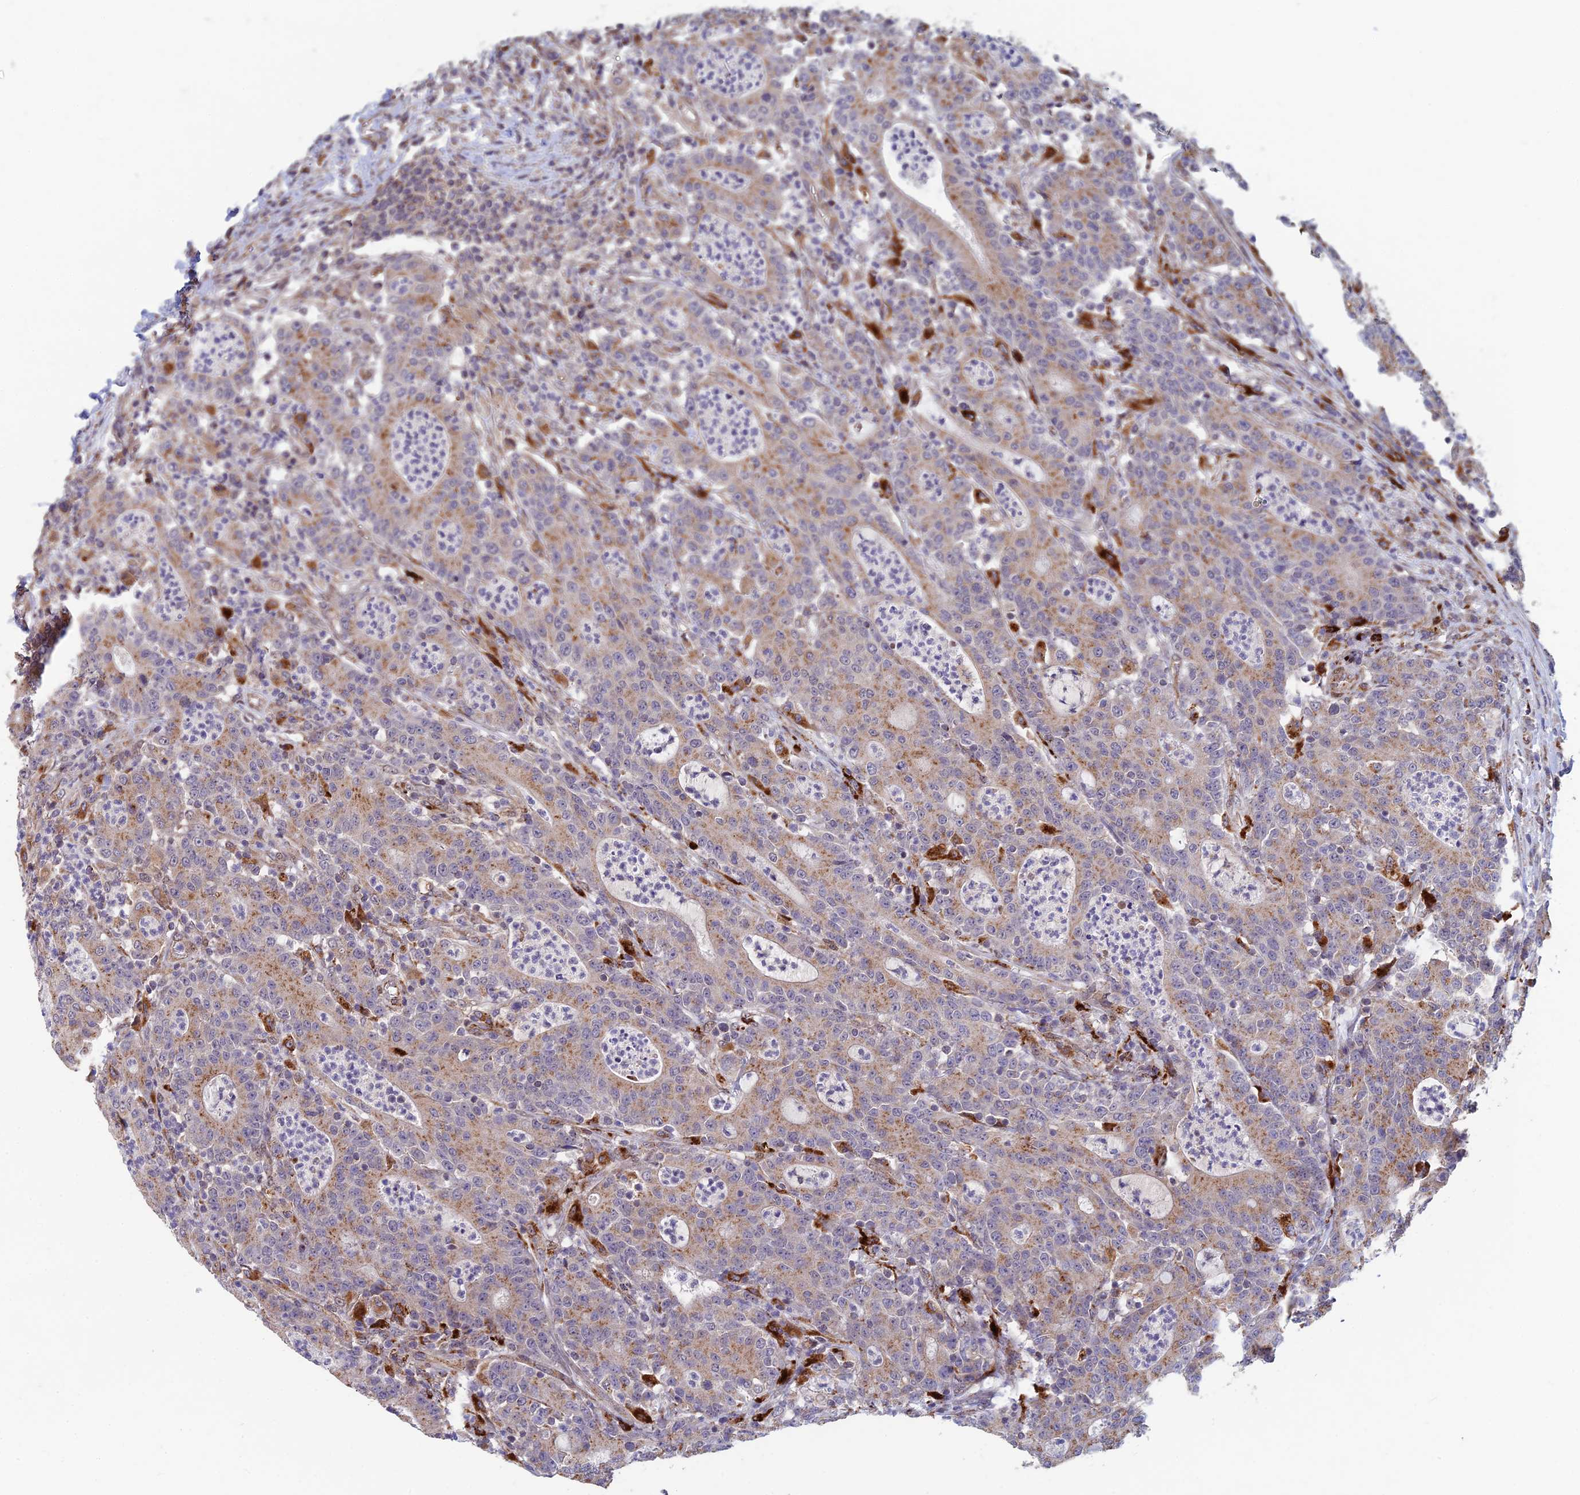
{"staining": {"intensity": "moderate", "quantity": ">75%", "location": "cytoplasmic/membranous"}, "tissue": "colorectal cancer", "cell_type": "Tumor cells", "image_type": "cancer", "snomed": [{"axis": "morphology", "description": "Adenocarcinoma, NOS"}, {"axis": "topography", "description": "Colon"}], "caption": "Approximately >75% of tumor cells in colorectal adenocarcinoma reveal moderate cytoplasmic/membranous protein positivity as visualized by brown immunohistochemical staining.", "gene": "FOXS1", "patient": {"sex": "male", "age": 83}}